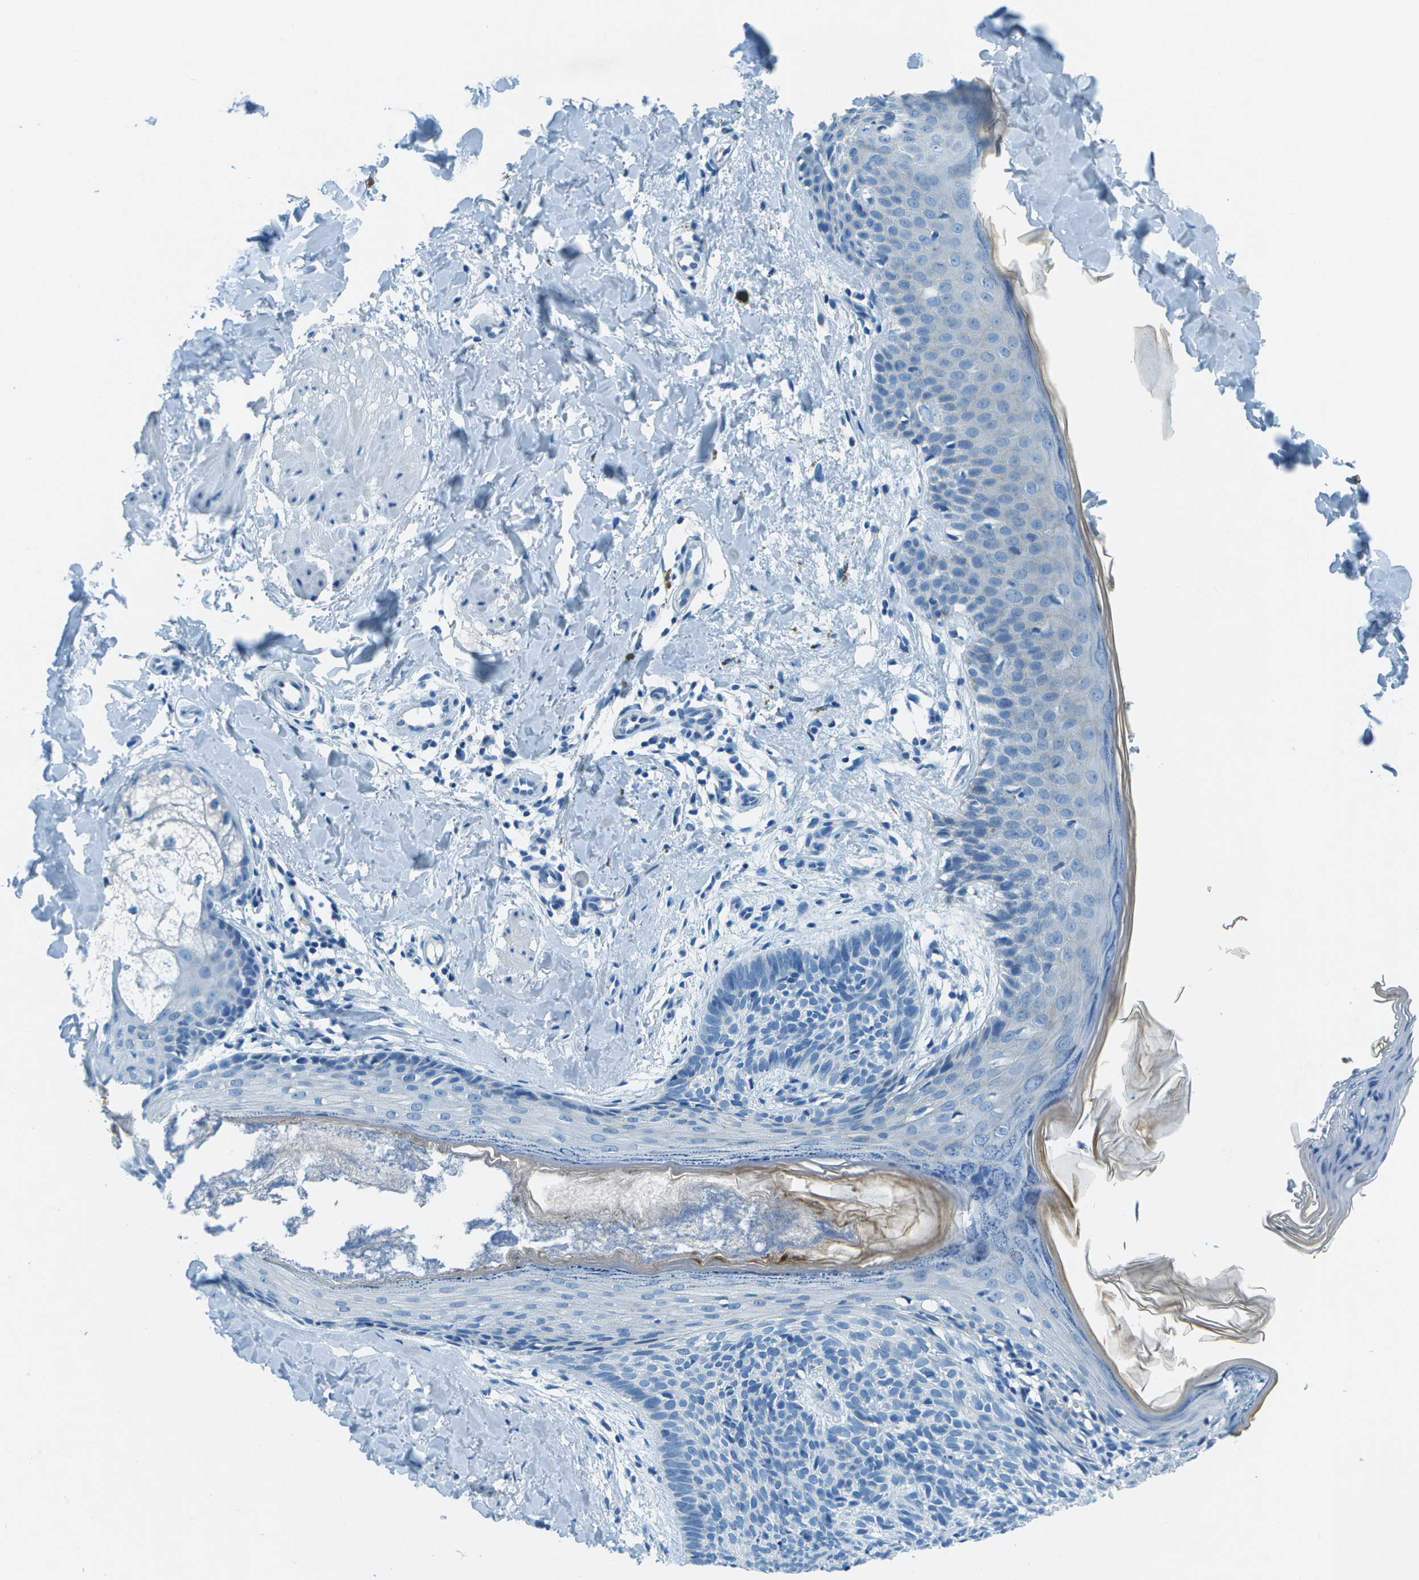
{"staining": {"intensity": "negative", "quantity": "none", "location": "none"}, "tissue": "skin cancer", "cell_type": "Tumor cells", "image_type": "cancer", "snomed": [{"axis": "morphology", "description": "Basal cell carcinoma"}, {"axis": "topography", "description": "Skin"}], "caption": "IHC micrograph of neoplastic tissue: human skin basal cell carcinoma stained with DAB (3,3'-diaminobenzidine) displays no significant protein expression in tumor cells.", "gene": "SLC16A10", "patient": {"sex": "male", "age": 60}}